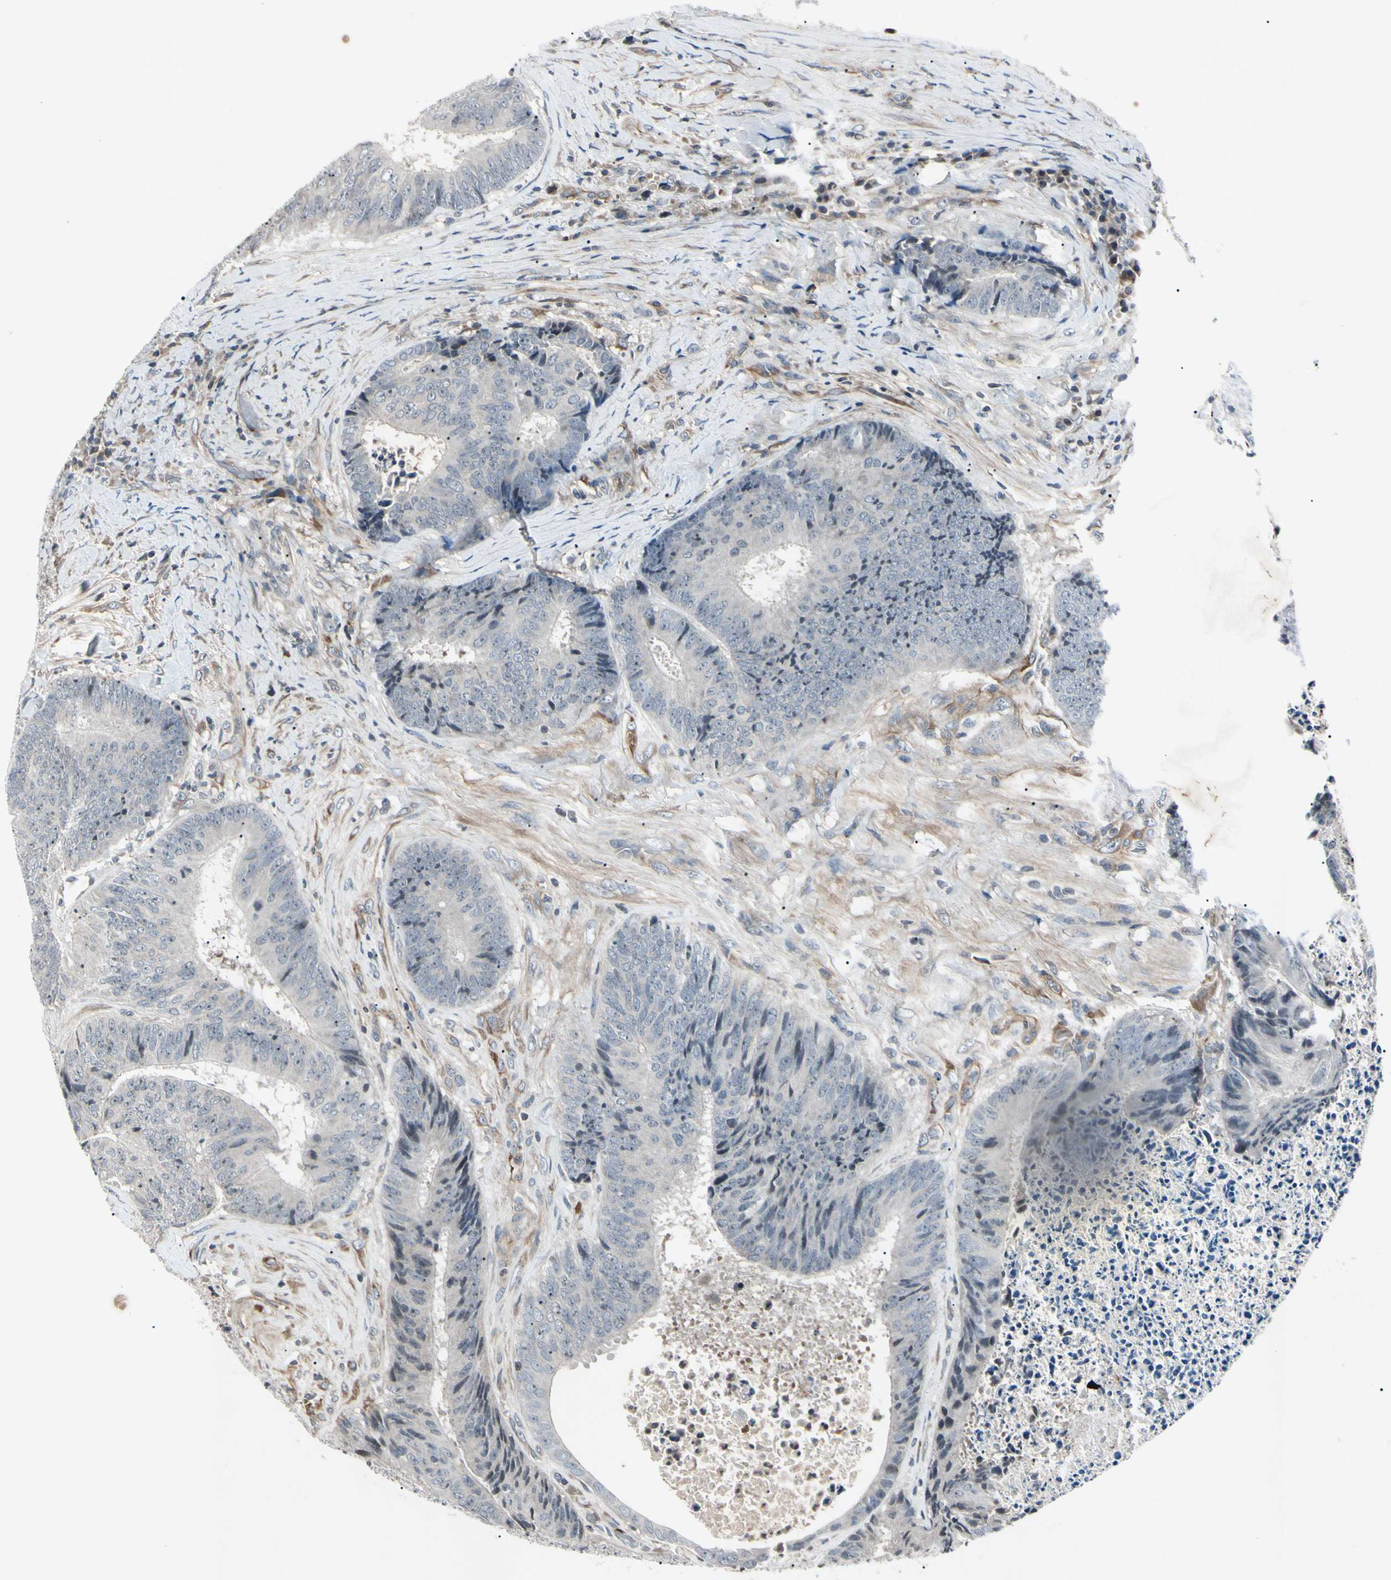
{"staining": {"intensity": "negative", "quantity": "none", "location": "none"}, "tissue": "colorectal cancer", "cell_type": "Tumor cells", "image_type": "cancer", "snomed": [{"axis": "morphology", "description": "Adenocarcinoma, NOS"}, {"axis": "topography", "description": "Rectum"}], "caption": "This is an immunohistochemistry (IHC) histopathology image of human colorectal cancer (adenocarcinoma). There is no positivity in tumor cells.", "gene": "AEBP1", "patient": {"sex": "male", "age": 72}}